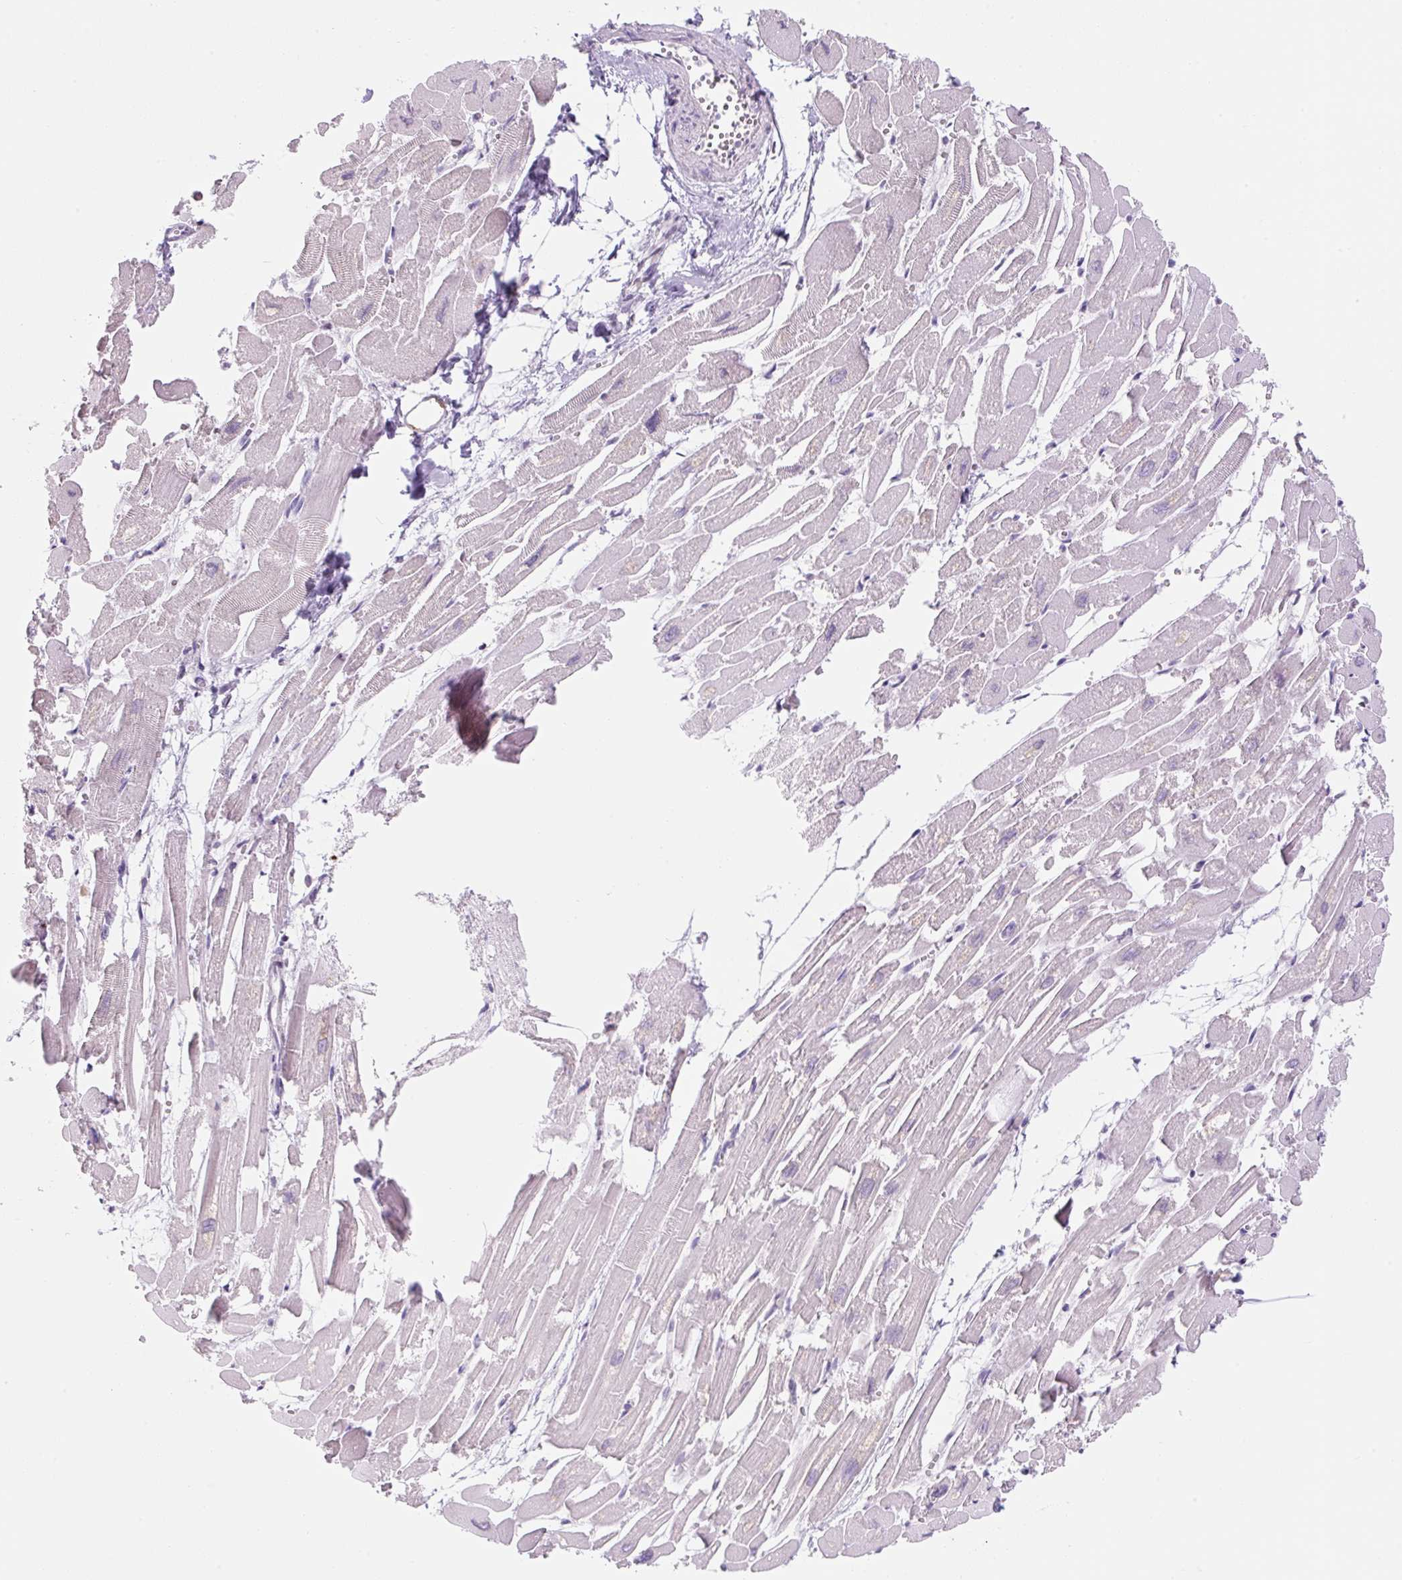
{"staining": {"intensity": "negative", "quantity": "none", "location": "none"}, "tissue": "heart muscle", "cell_type": "Cardiomyocytes", "image_type": "normal", "snomed": [{"axis": "morphology", "description": "Normal tissue, NOS"}, {"axis": "topography", "description": "Heart"}], "caption": "A high-resolution histopathology image shows immunohistochemistry (IHC) staining of benign heart muscle, which reveals no significant positivity in cardiomyocytes. (Brightfield microscopy of DAB IHC at high magnification).", "gene": "SYNE3", "patient": {"sex": "male", "age": 54}}